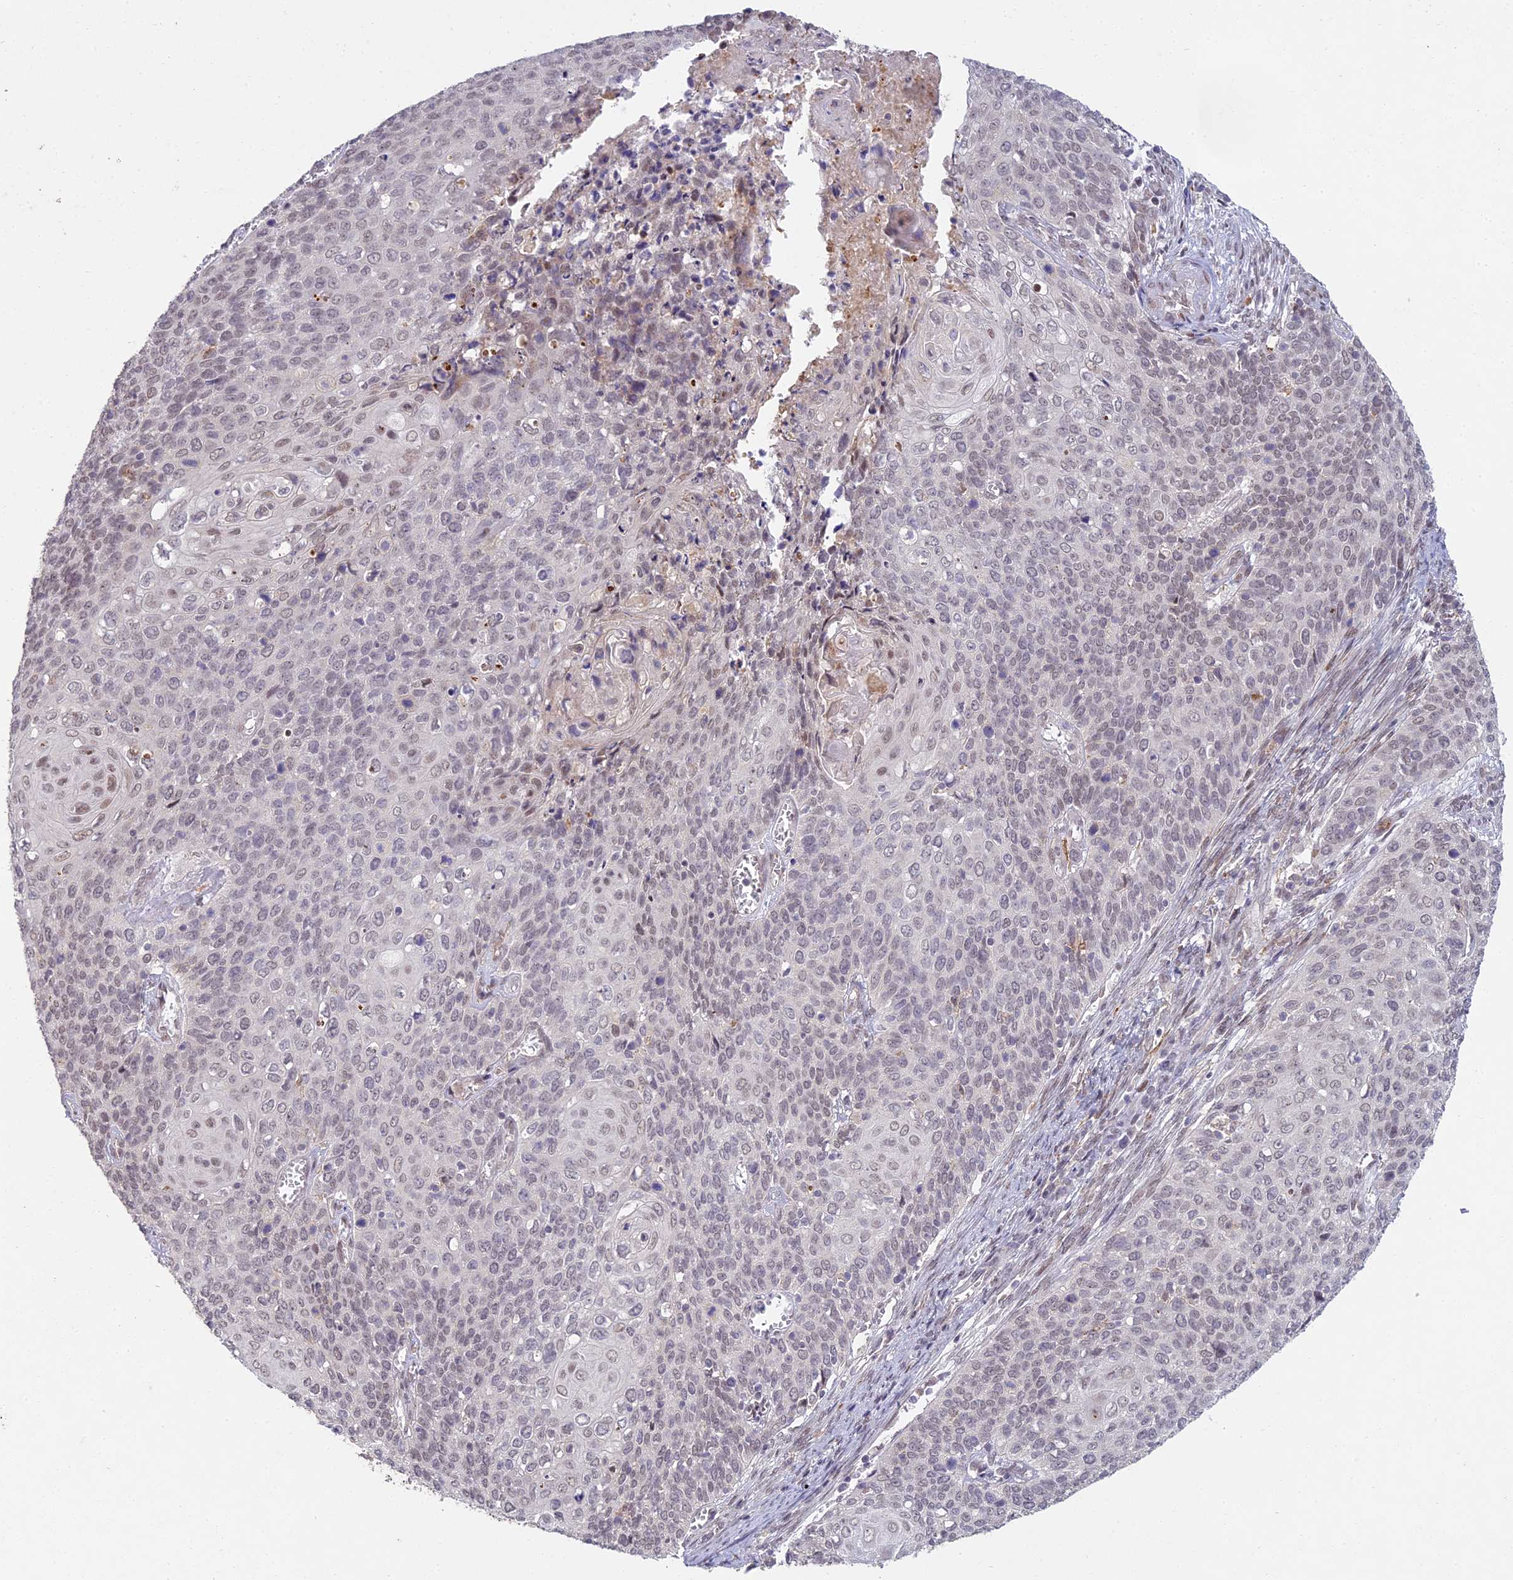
{"staining": {"intensity": "weak", "quantity": "25%-75%", "location": "nuclear"}, "tissue": "cervical cancer", "cell_type": "Tumor cells", "image_type": "cancer", "snomed": [{"axis": "morphology", "description": "Squamous cell carcinoma, NOS"}, {"axis": "topography", "description": "Cervix"}], "caption": "Immunohistochemical staining of human cervical squamous cell carcinoma displays weak nuclear protein positivity in about 25%-75% of tumor cells.", "gene": "ABHD17A", "patient": {"sex": "female", "age": 39}}